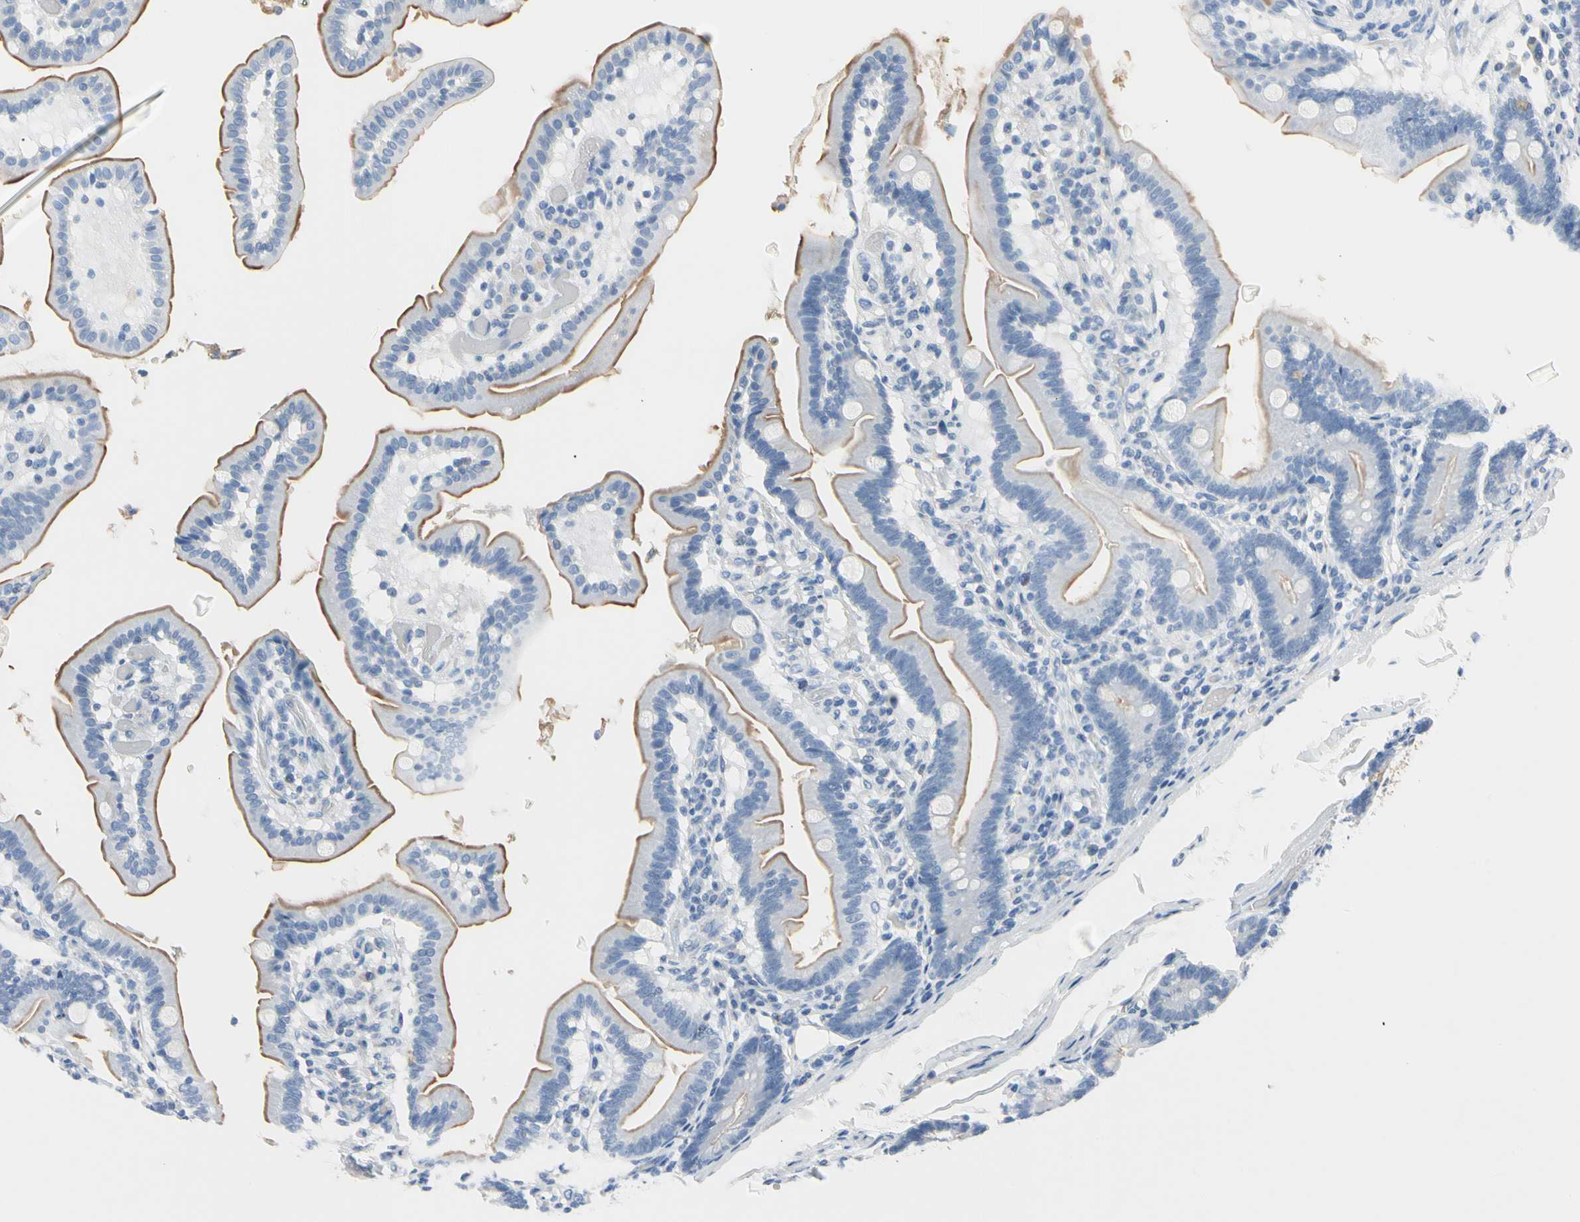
{"staining": {"intensity": "moderate", "quantity": "<25%", "location": "cytoplasmic/membranous"}, "tissue": "duodenum", "cell_type": "Glandular cells", "image_type": "normal", "snomed": [{"axis": "morphology", "description": "Normal tissue, NOS"}, {"axis": "topography", "description": "Duodenum"}], "caption": "Protein staining by immunohistochemistry demonstrates moderate cytoplasmic/membranous positivity in about <25% of glandular cells in unremarkable duodenum. The staining was performed using DAB to visualize the protein expression in brown, while the nuclei were stained in blue with hematoxylin (Magnification: 20x).", "gene": "MARK1", "patient": {"sex": "female", "age": 75}}